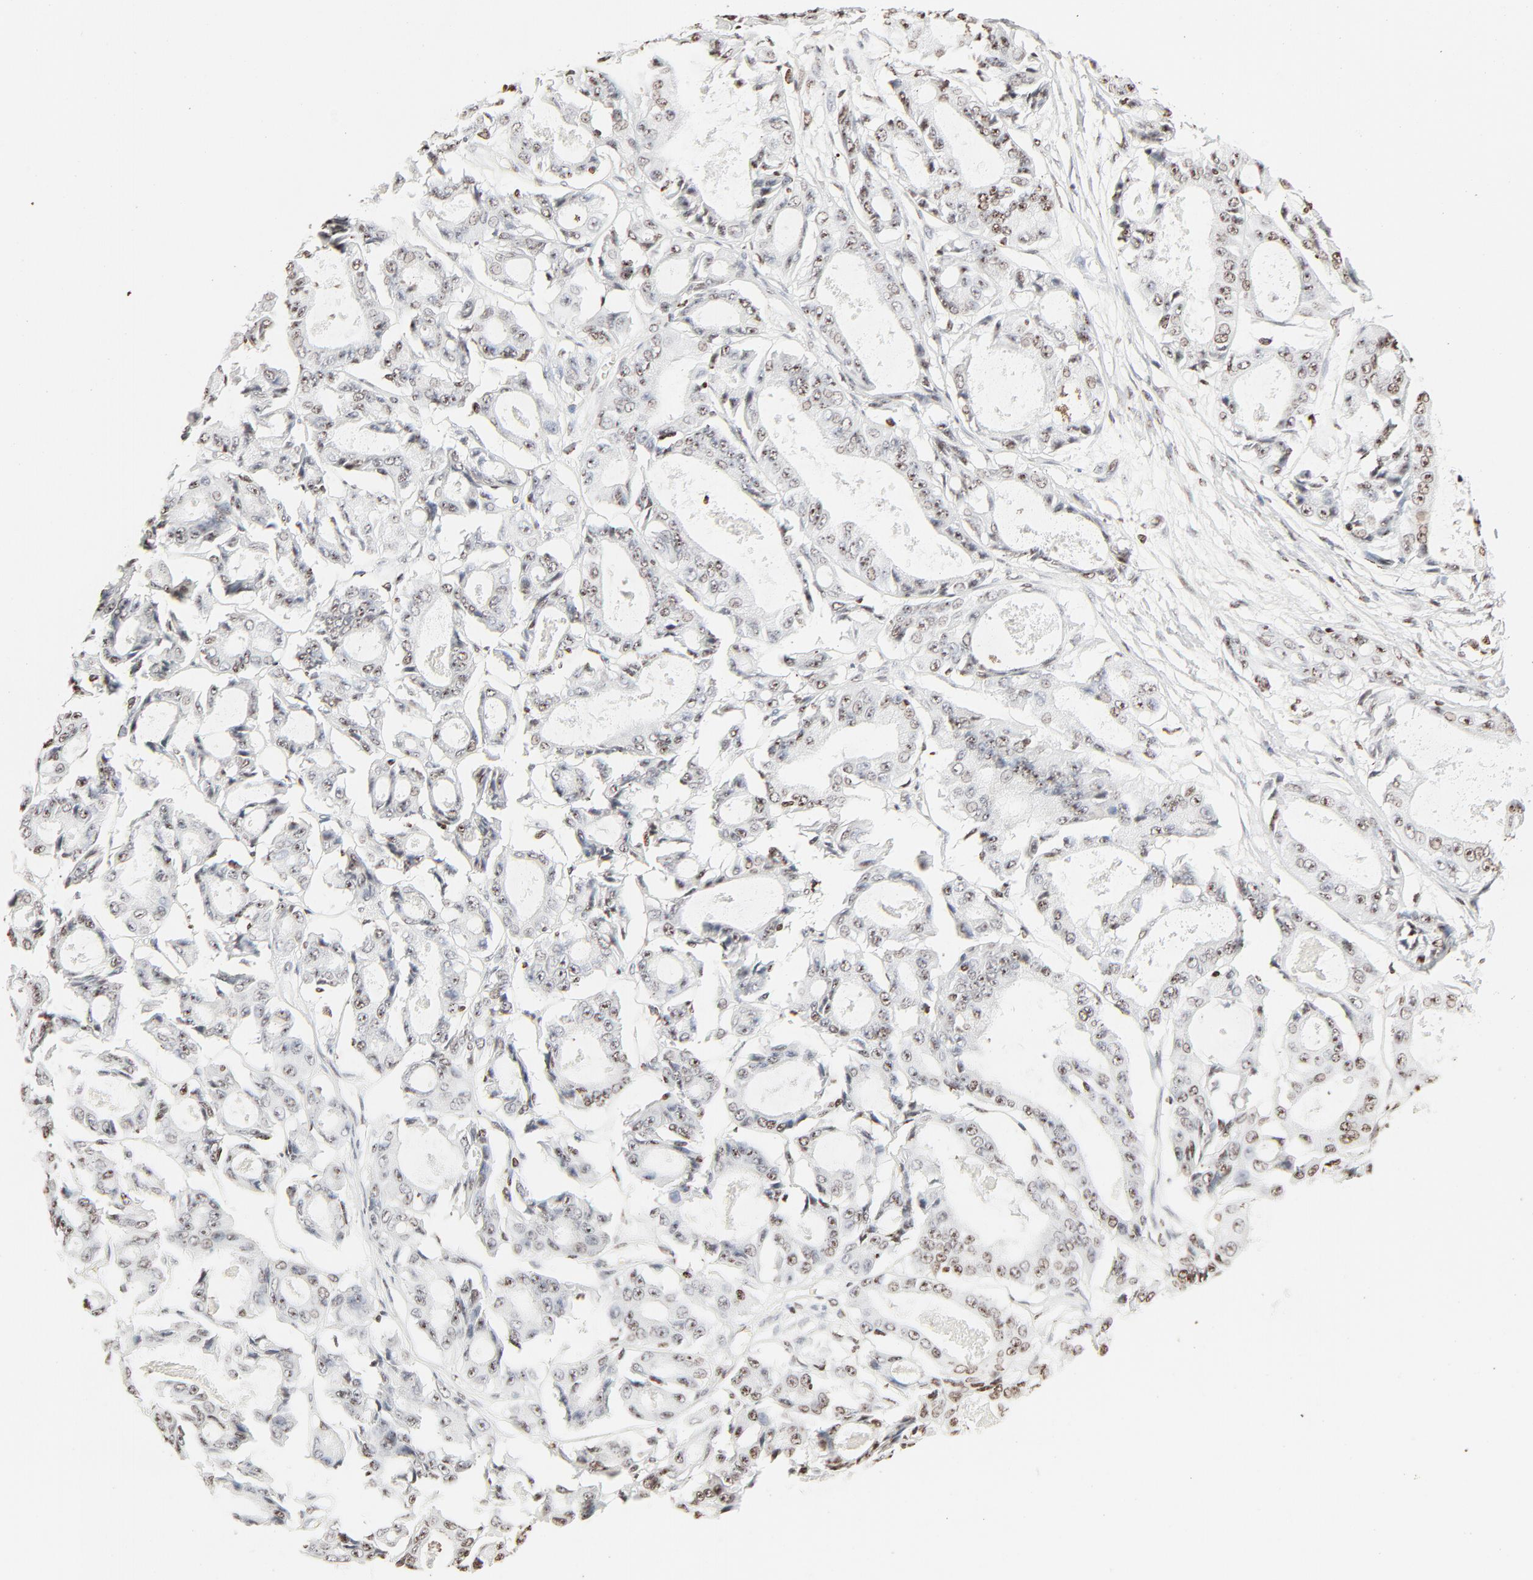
{"staining": {"intensity": "moderate", "quantity": ">75%", "location": "nuclear"}, "tissue": "ovarian cancer", "cell_type": "Tumor cells", "image_type": "cancer", "snomed": [{"axis": "morphology", "description": "Carcinoma, endometroid"}, {"axis": "topography", "description": "Ovary"}], "caption": "This micrograph exhibits ovarian endometroid carcinoma stained with immunohistochemistry to label a protein in brown. The nuclear of tumor cells show moderate positivity for the protein. Nuclei are counter-stained blue.", "gene": "HMGB2", "patient": {"sex": "female", "age": 61}}